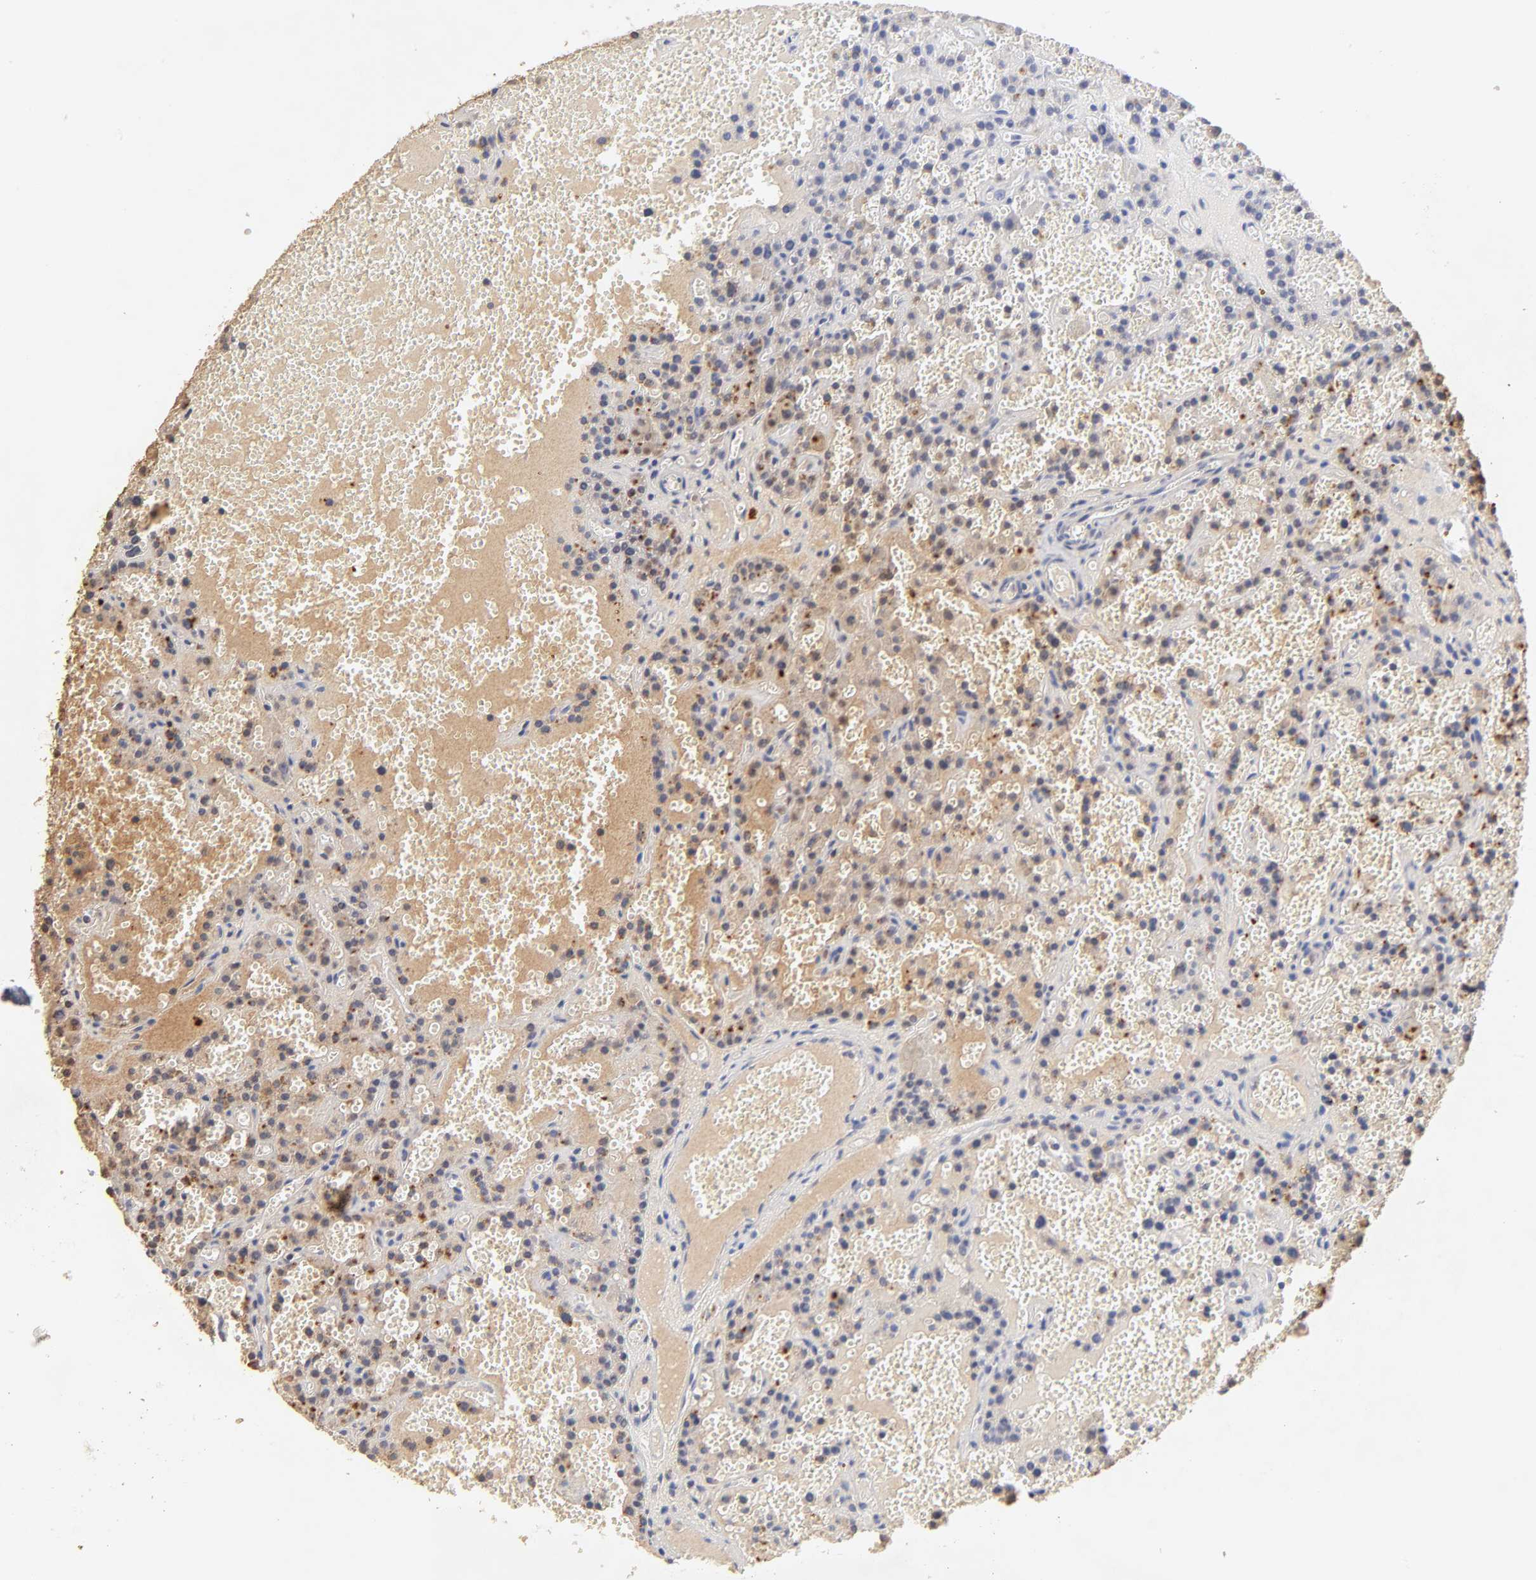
{"staining": {"intensity": "weak", "quantity": "25%-75%", "location": "cytoplasmic/membranous"}, "tissue": "parathyroid gland", "cell_type": "Glandular cells", "image_type": "normal", "snomed": [{"axis": "morphology", "description": "Normal tissue, NOS"}, {"axis": "topography", "description": "Parathyroid gland"}], "caption": "Immunohistochemical staining of benign parathyroid gland exhibits 25%-75% levels of weak cytoplasmic/membranous protein staining in about 25%-75% of glandular cells. The protein of interest is shown in brown color, while the nuclei are stained blue.", "gene": "SSBP1", "patient": {"sex": "male", "age": 25}}